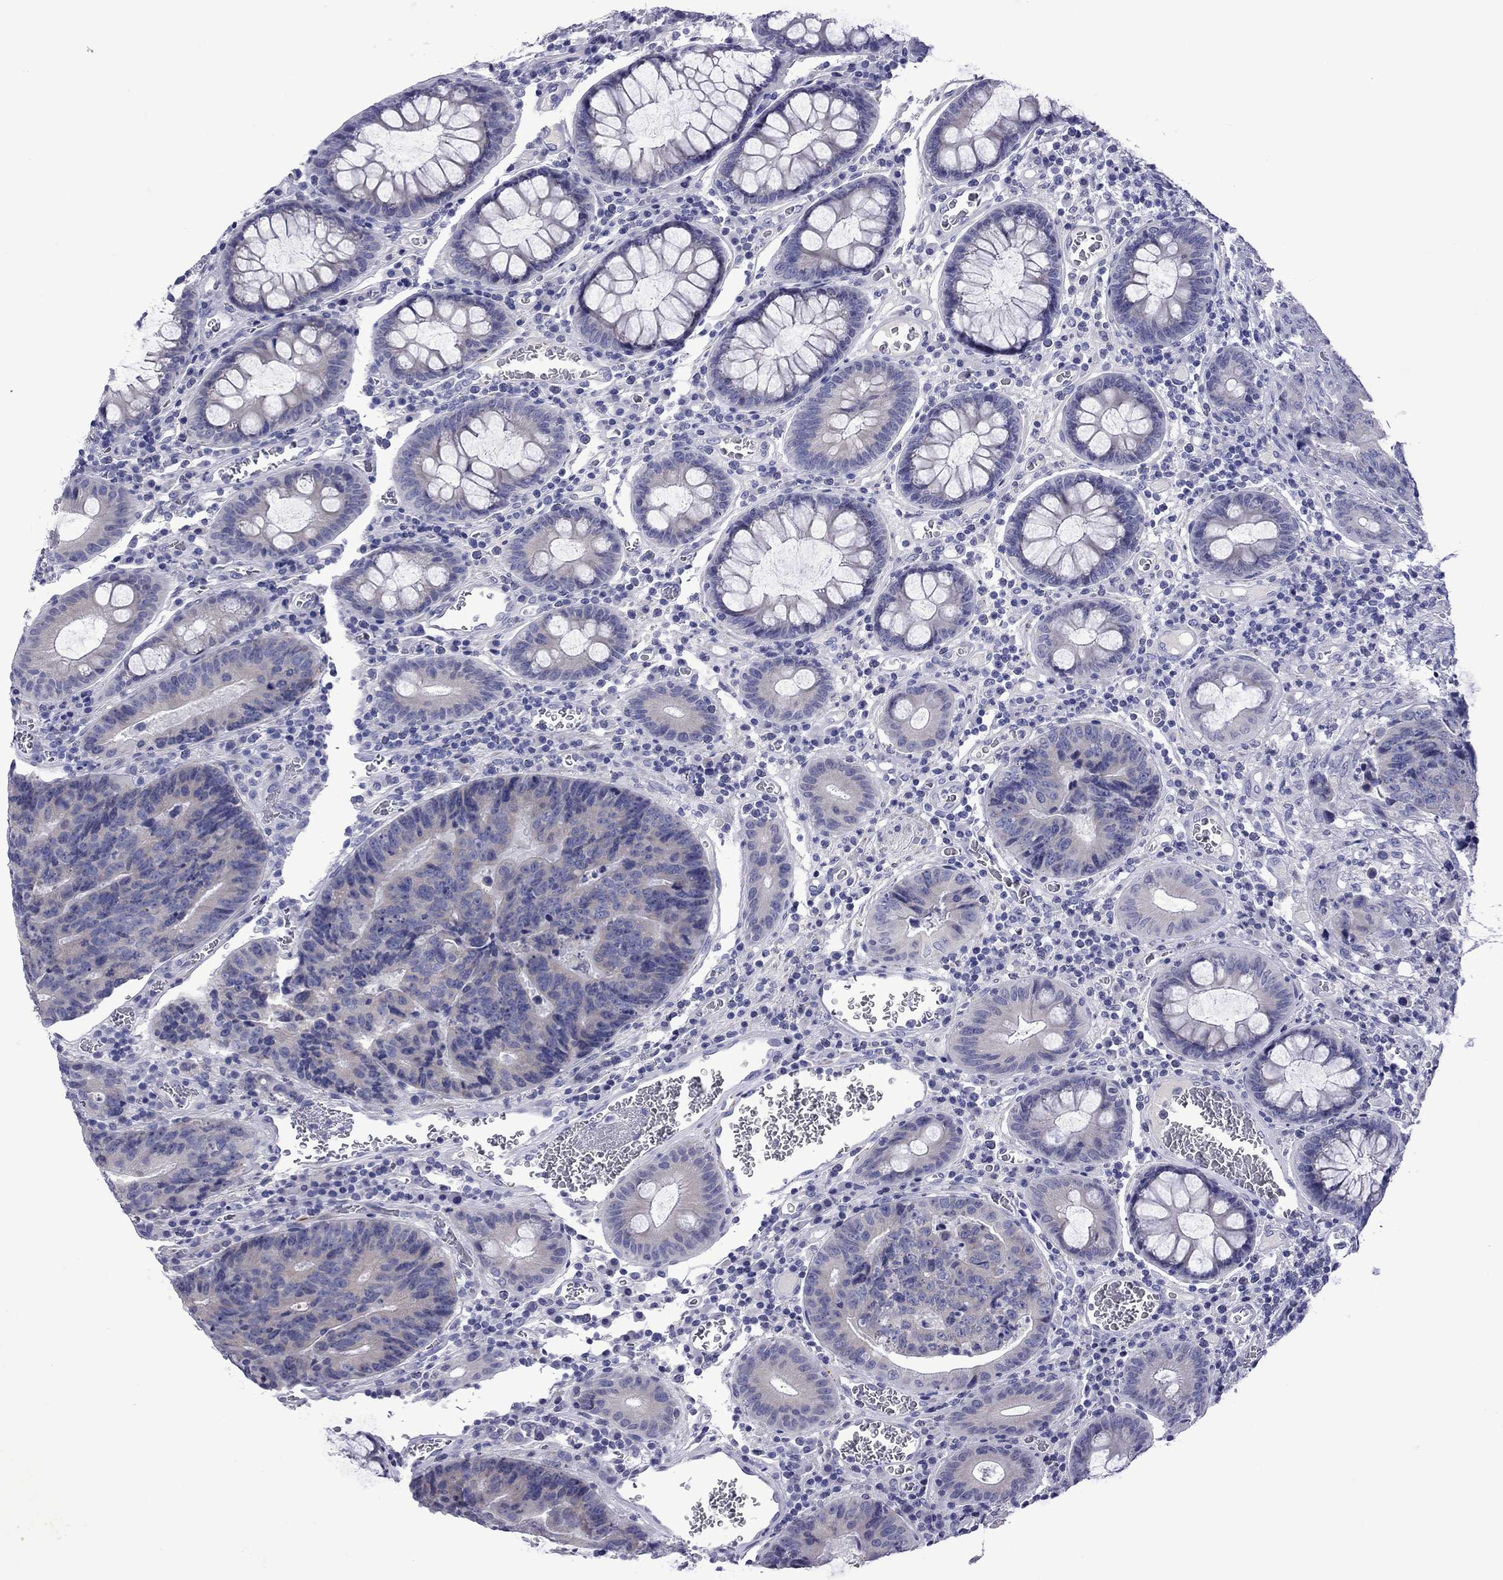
{"staining": {"intensity": "negative", "quantity": "none", "location": "none"}, "tissue": "colorectal cancer", "cell_type": "Tumor cells", "image_type": "cancer", "snomed": [{"axis": "morphology", "description": "Adenocarcinoma, NOS"}, {"axis": "topography", "description": "Colon"}], "caption": "Immunohistochemistry (IHC) photomicrograph of neoplastic tissue: adenocarcinoma (colorectal) stained with DAB shows no significant protein staining in tumor cells. (Stains: DAB (3,3'-diaminobenzidine) immunohistochemistry (IHC) with hematoxylin counter stain, Microscopy: brightfield microscopy at high magnification).", "gene": "EPPIN", "patient": {"sex": "female", "age": 48}}